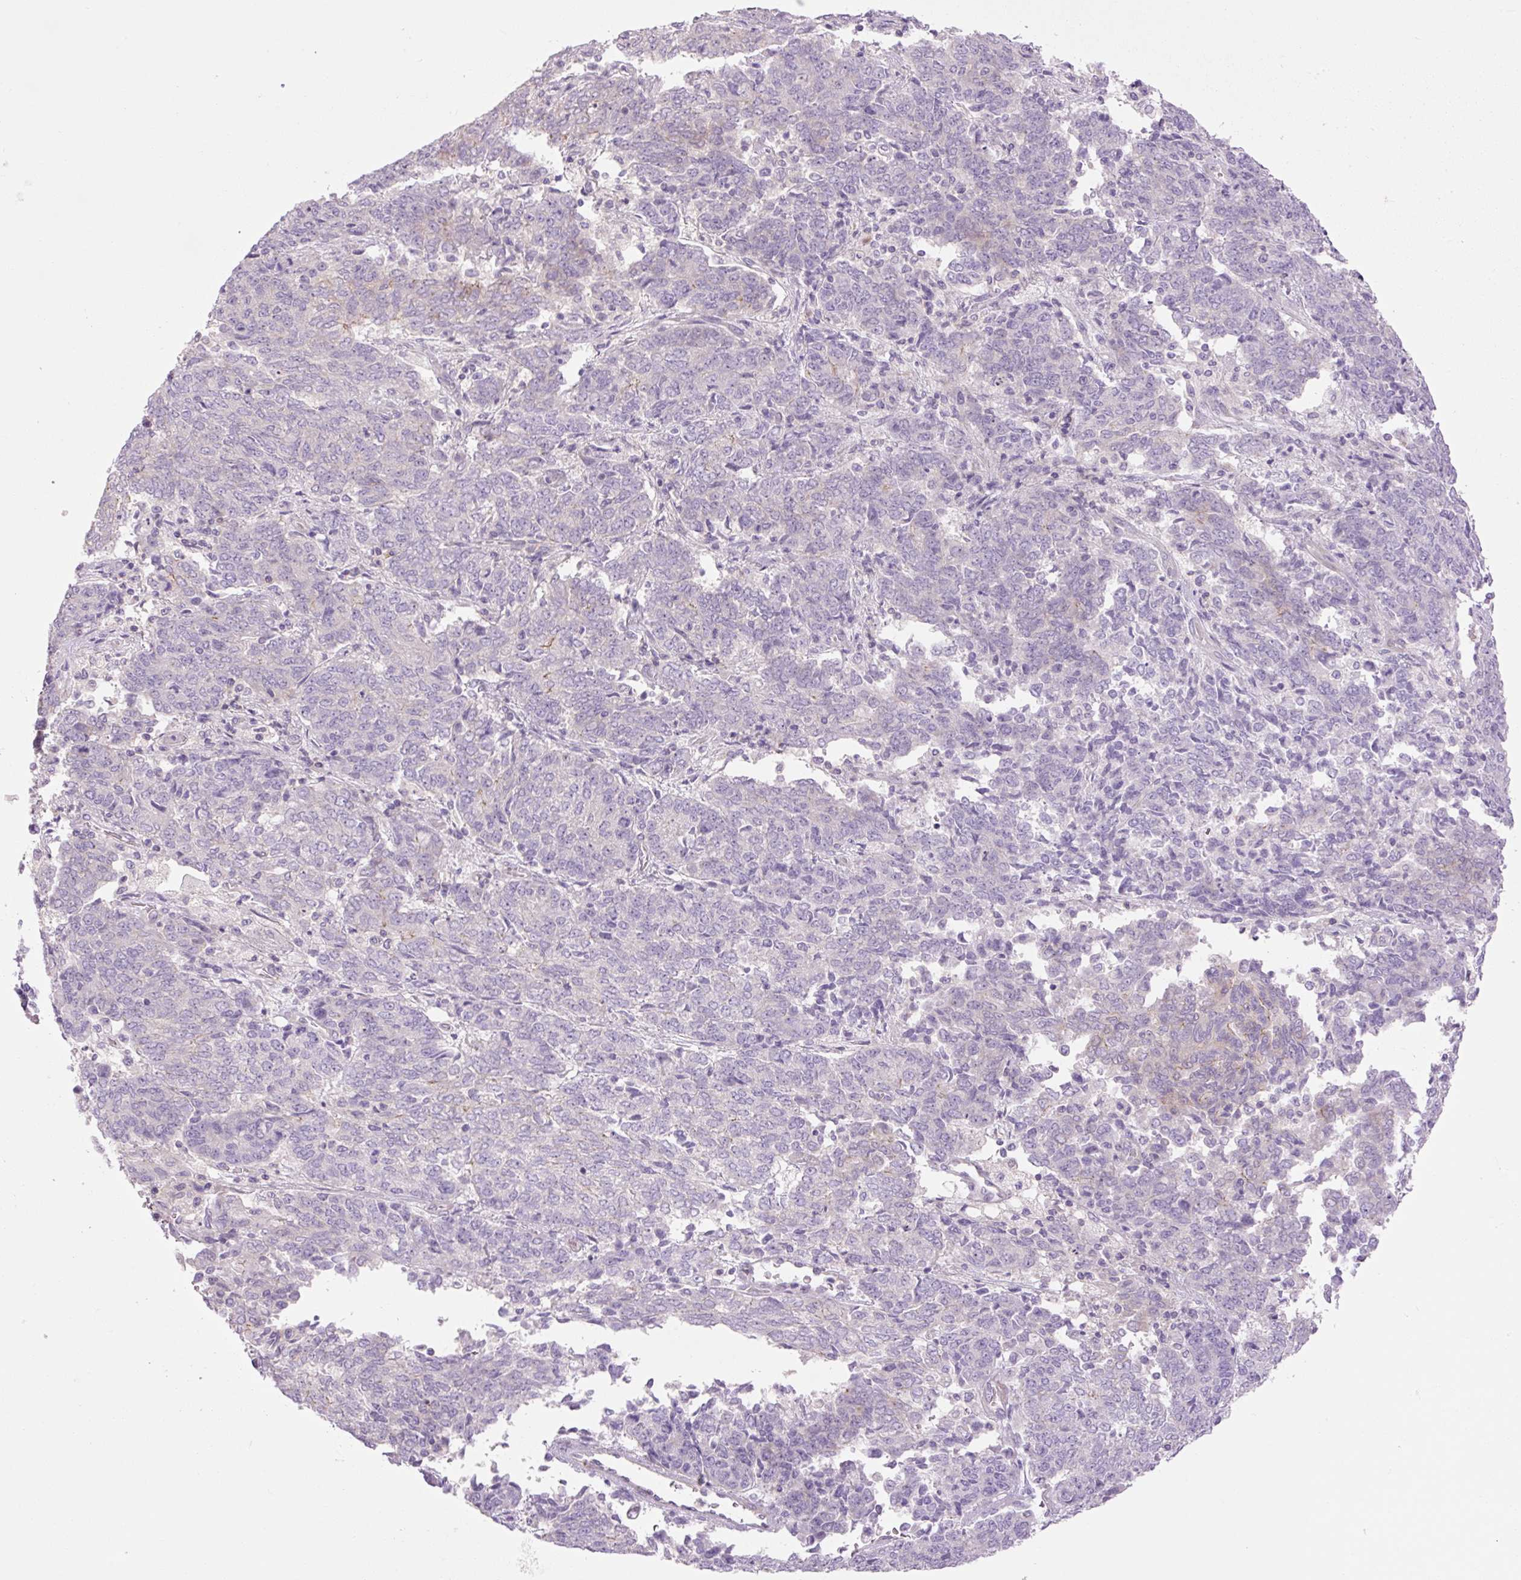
{"staining": {"intensity": "negative", "quantity": "none", "location": "none"}, "tissue": "endometrial cancer", "cell_type": "Tumor cells", "image_type": "cancer", "snomed": [{"axis": "morphology", "description": "Adenocarcinoma, NOS"}, {"axis": "topography", "description": "Endometrium"}], "caption": "Immunohistochemistry micrograph of neoplastic tissue: adenocarcinoma (endometrial) stained with DAB exhibits no significant protein staining in tumor cells.", "gene": "GRID2", "patient": {"sex": "female", "age": 80}}